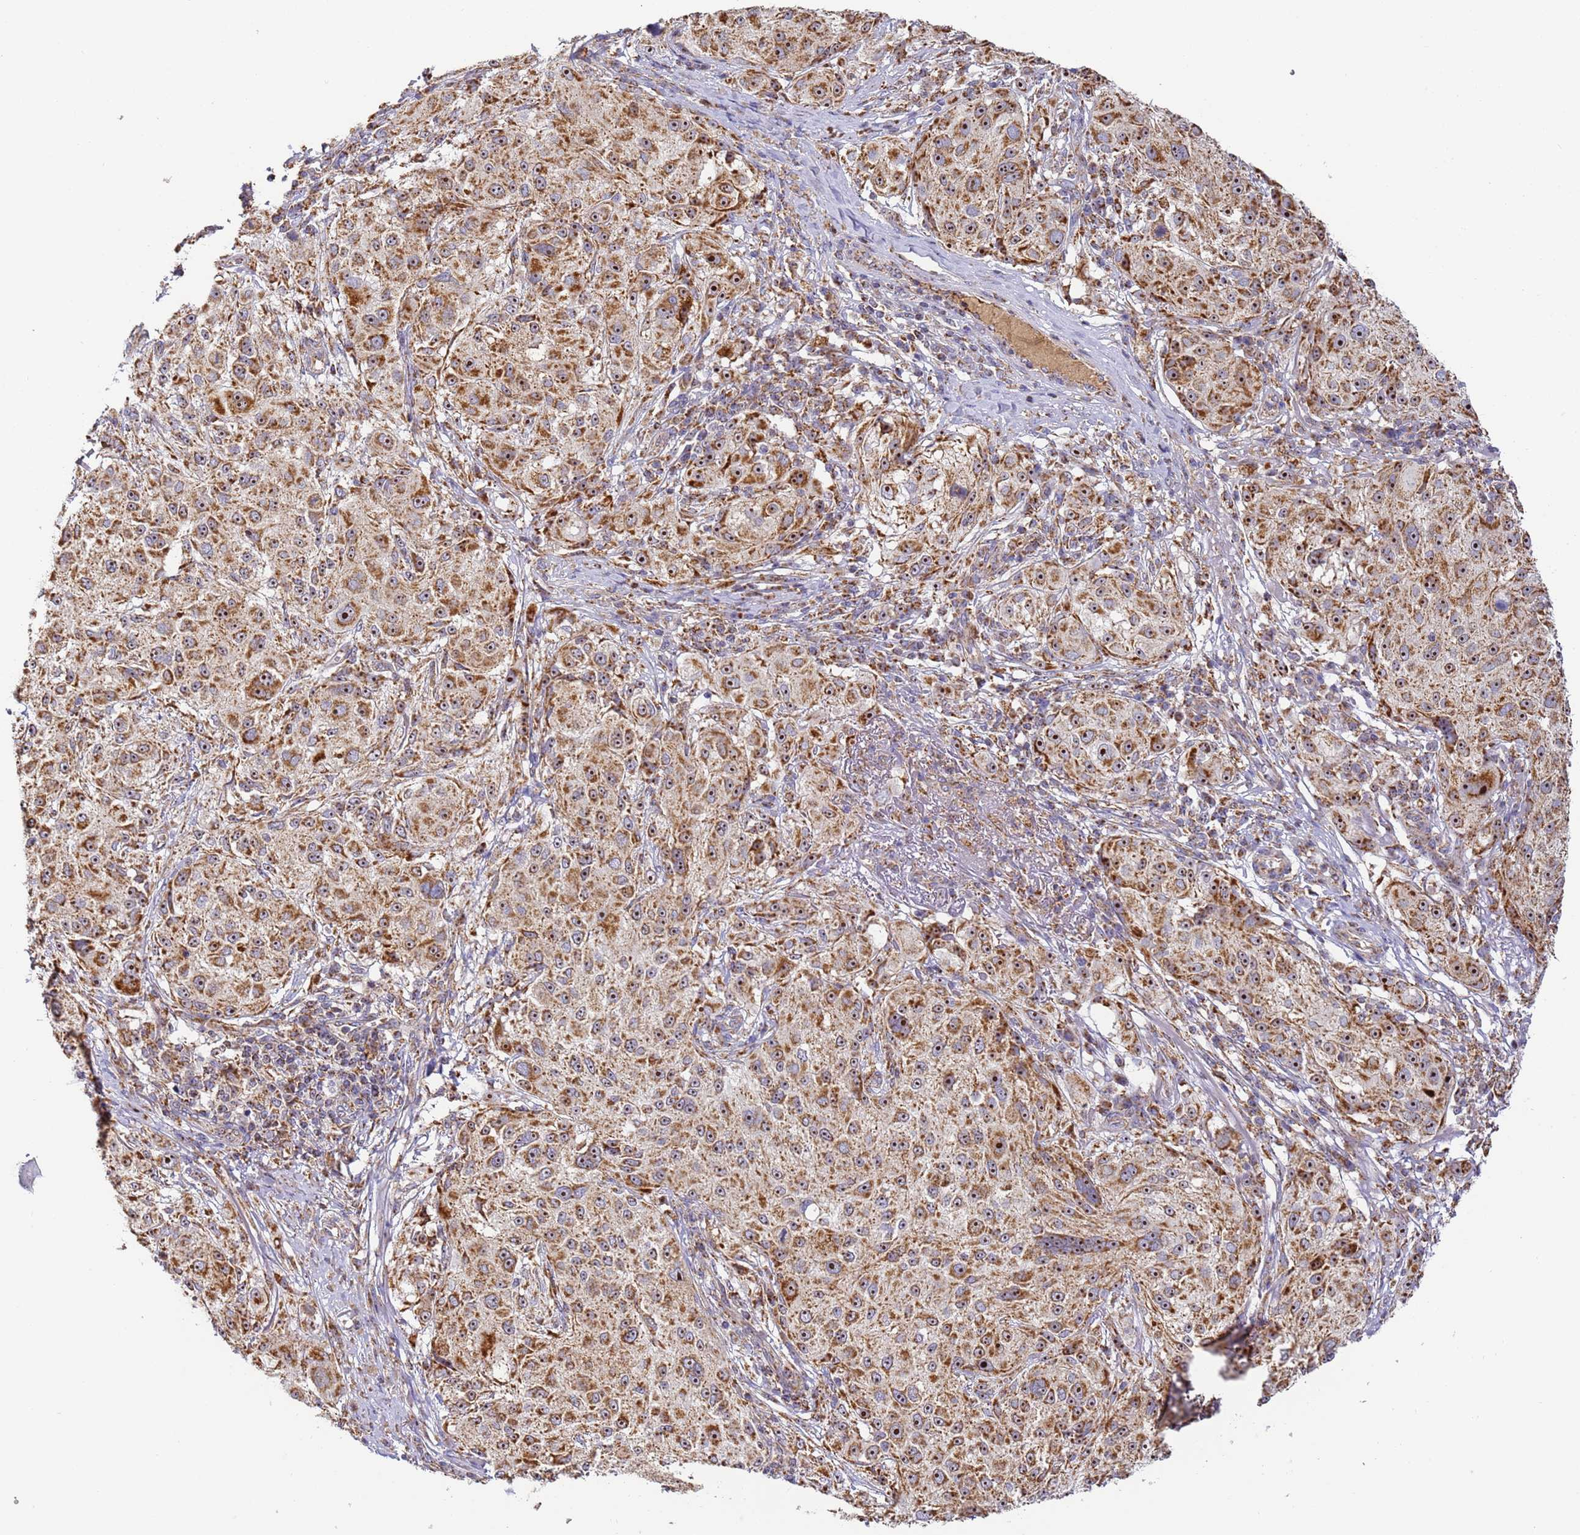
{"staining": {"intensity": "strong", "quantity": ">75%", "location": "cytoplasmic/membranous,nuclear"}, "tissue": "melanoma", "cell_type": "Tumor cells", "image_type": "cancer", "snomed": [{"axis": "morphology", "description": "Necrosis, NOS"}, {"axis": "morphology", "description": "Malignant melanoma, NOS"}, {"axis": "topography", "description": "Skin"}], "caption": "Human melanoma stained with a brown dye reveals strong cytoplasmic/membranous and nuclear positive expression in about >75% of tumor cells.", "gene": "FRG2C", "patient": {"sex": "female", "age": 87}}